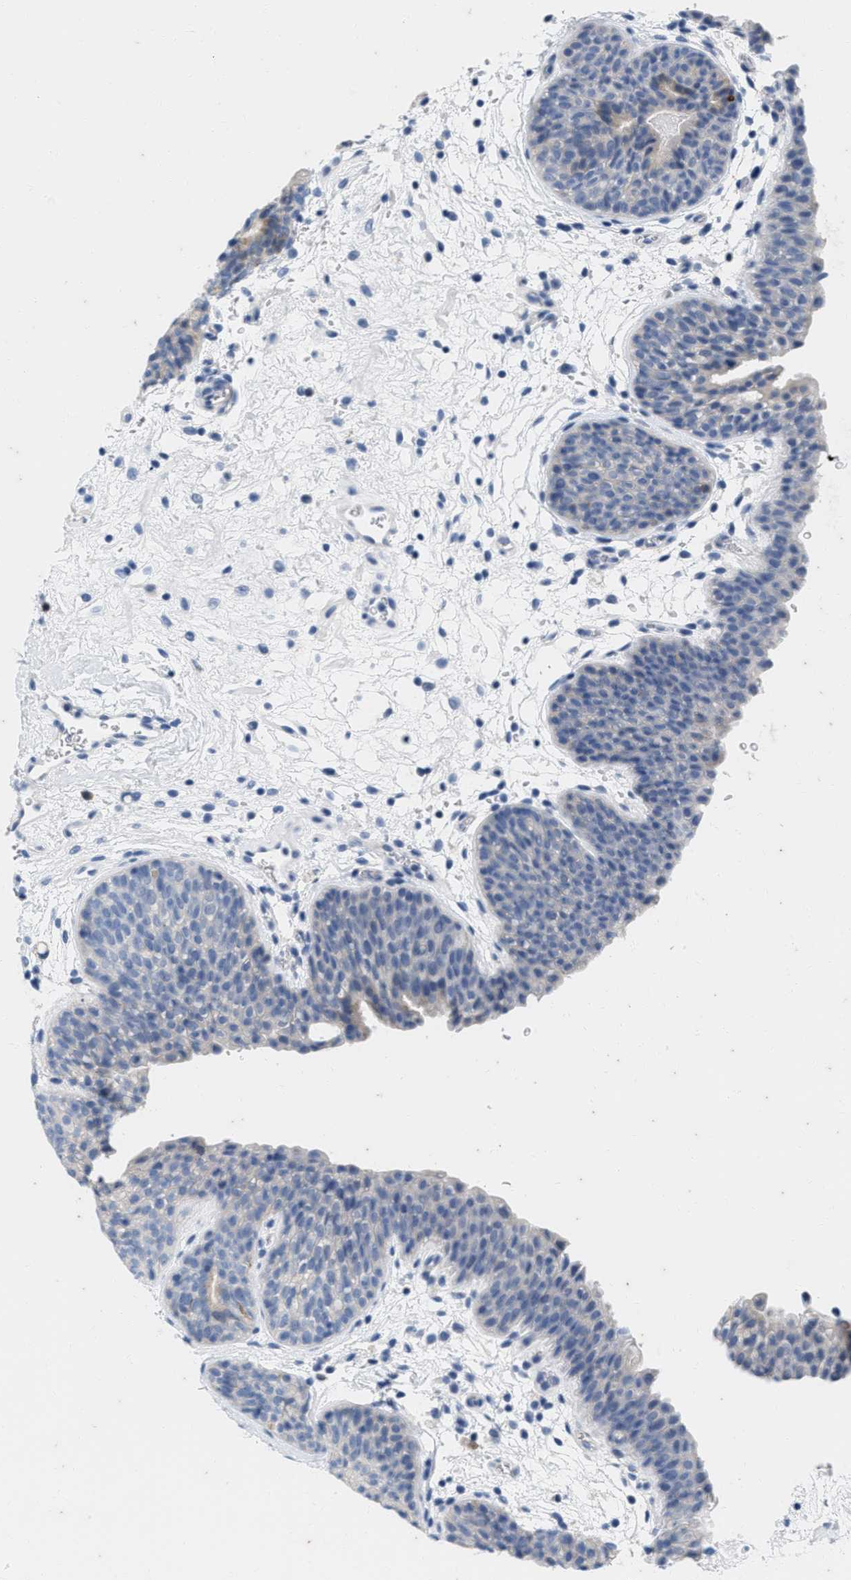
{"staining": {"intensity": "negative", "quantity": "none", "location": "none"}, "tissue": "urinary bladder", "cell_type": "Urothelial cells", "image_type": "normal", "snomed": [{"axis": "morphology", "description": "Normal tissue, NOS"}, {"axis": "topography", "description": "Urinary bladder"}], "caption": "High power microscopy histopathology image of an IHC micrograph of unremarkable urinary bladder, revealing no significant positivity in urothelial cells.", "gene": "ABCB11", "patient": {"sex": "male", "age": 37}}